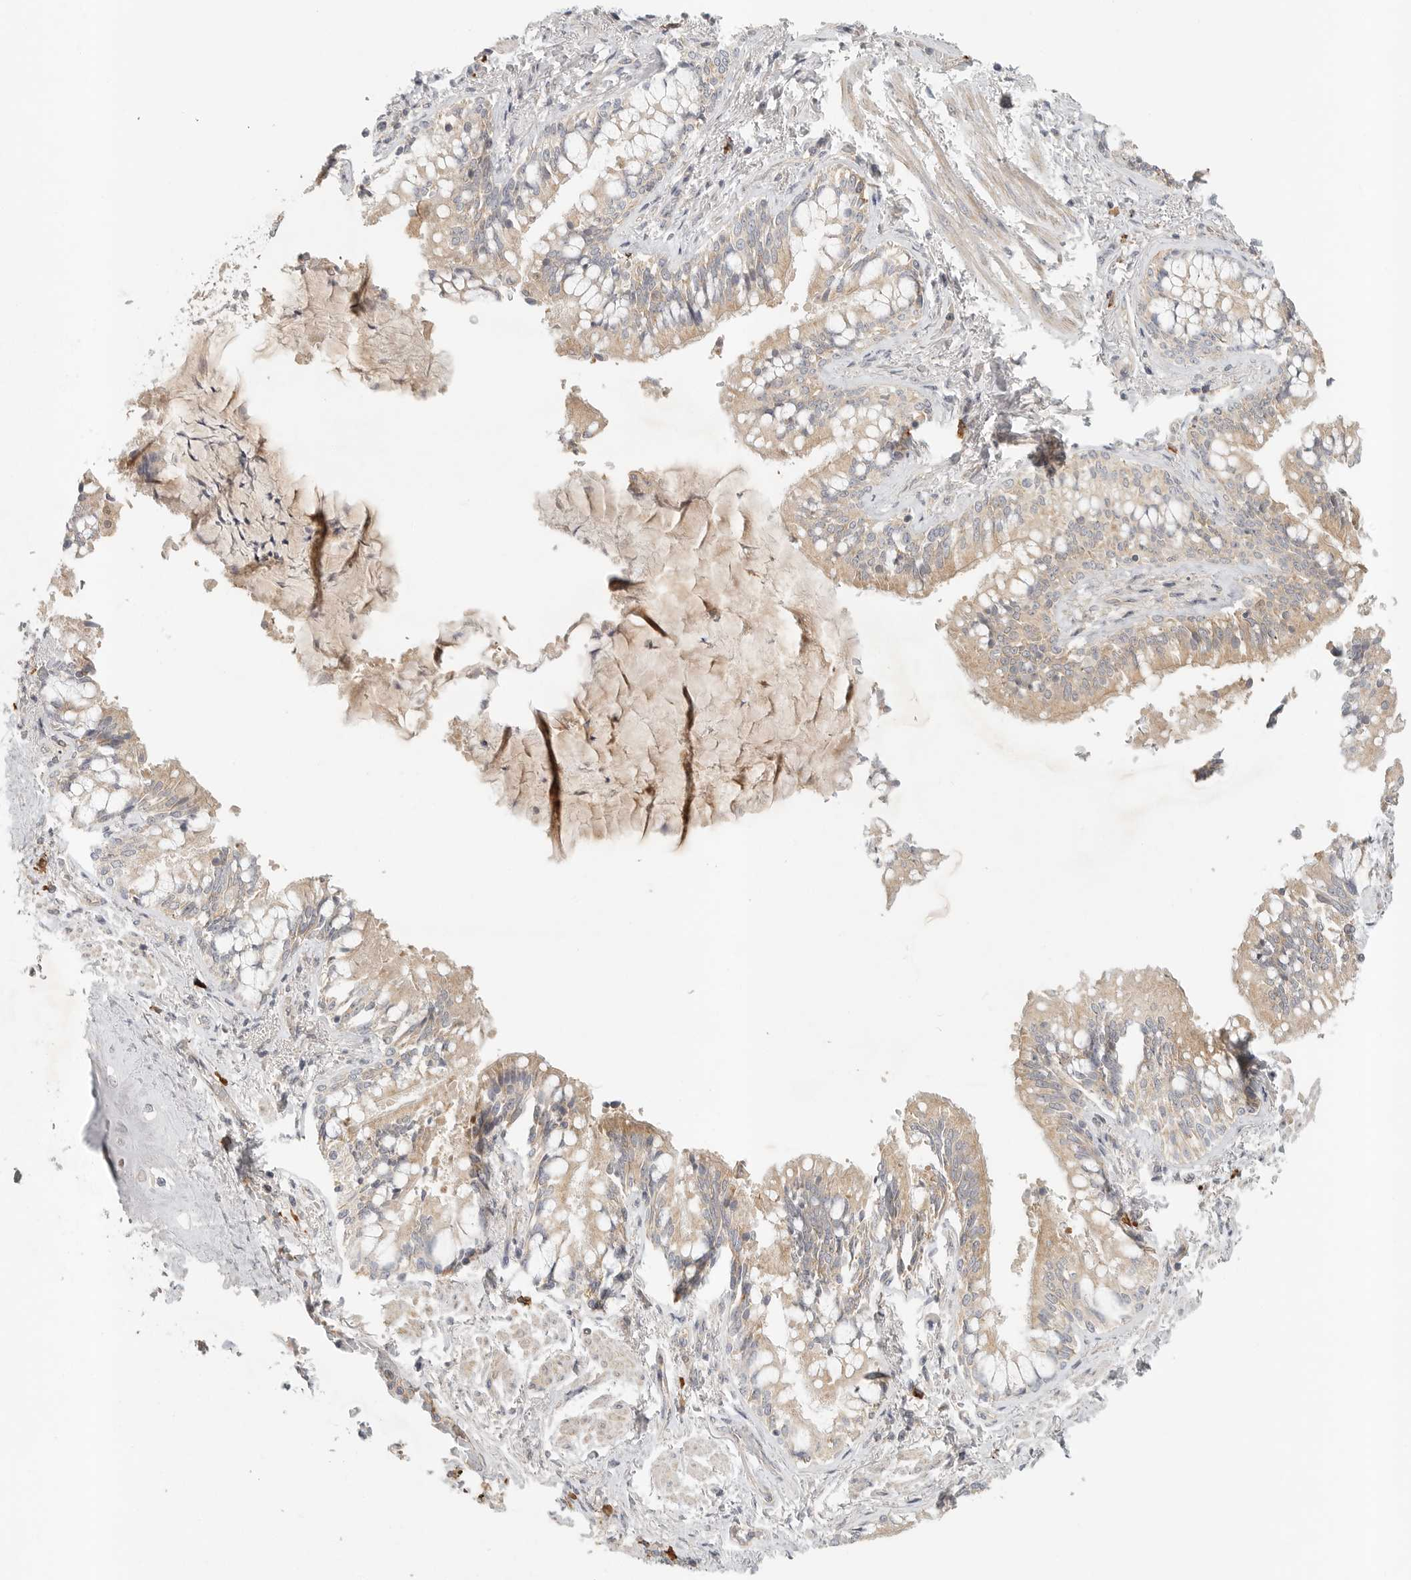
{"staining": {"intensity": "weak", "quantity": ">75%", "location": "cytoplasmic/membranous"}, "tissue": "bronchus", "cell_type": "Respiratory epithelial cells", "image_type": "normal", "snomed": [{"axis": "morphology", "description": "Normal tissue, NOS"}, {"axis": "morphology", "description": "Inflammation, NOS"}, {"axis": "topography", "description": "Bronchus"}, {"axis": "topography", "description": "Lung"}], "caption": "Bronchus stained with IHC demonstrates weak cytoplasmic/membranous positivity in approximately >75% of respiratory epithelial cells.", "gene": "SLC25A36", "patient": {"sex": "female", "age": 46}}